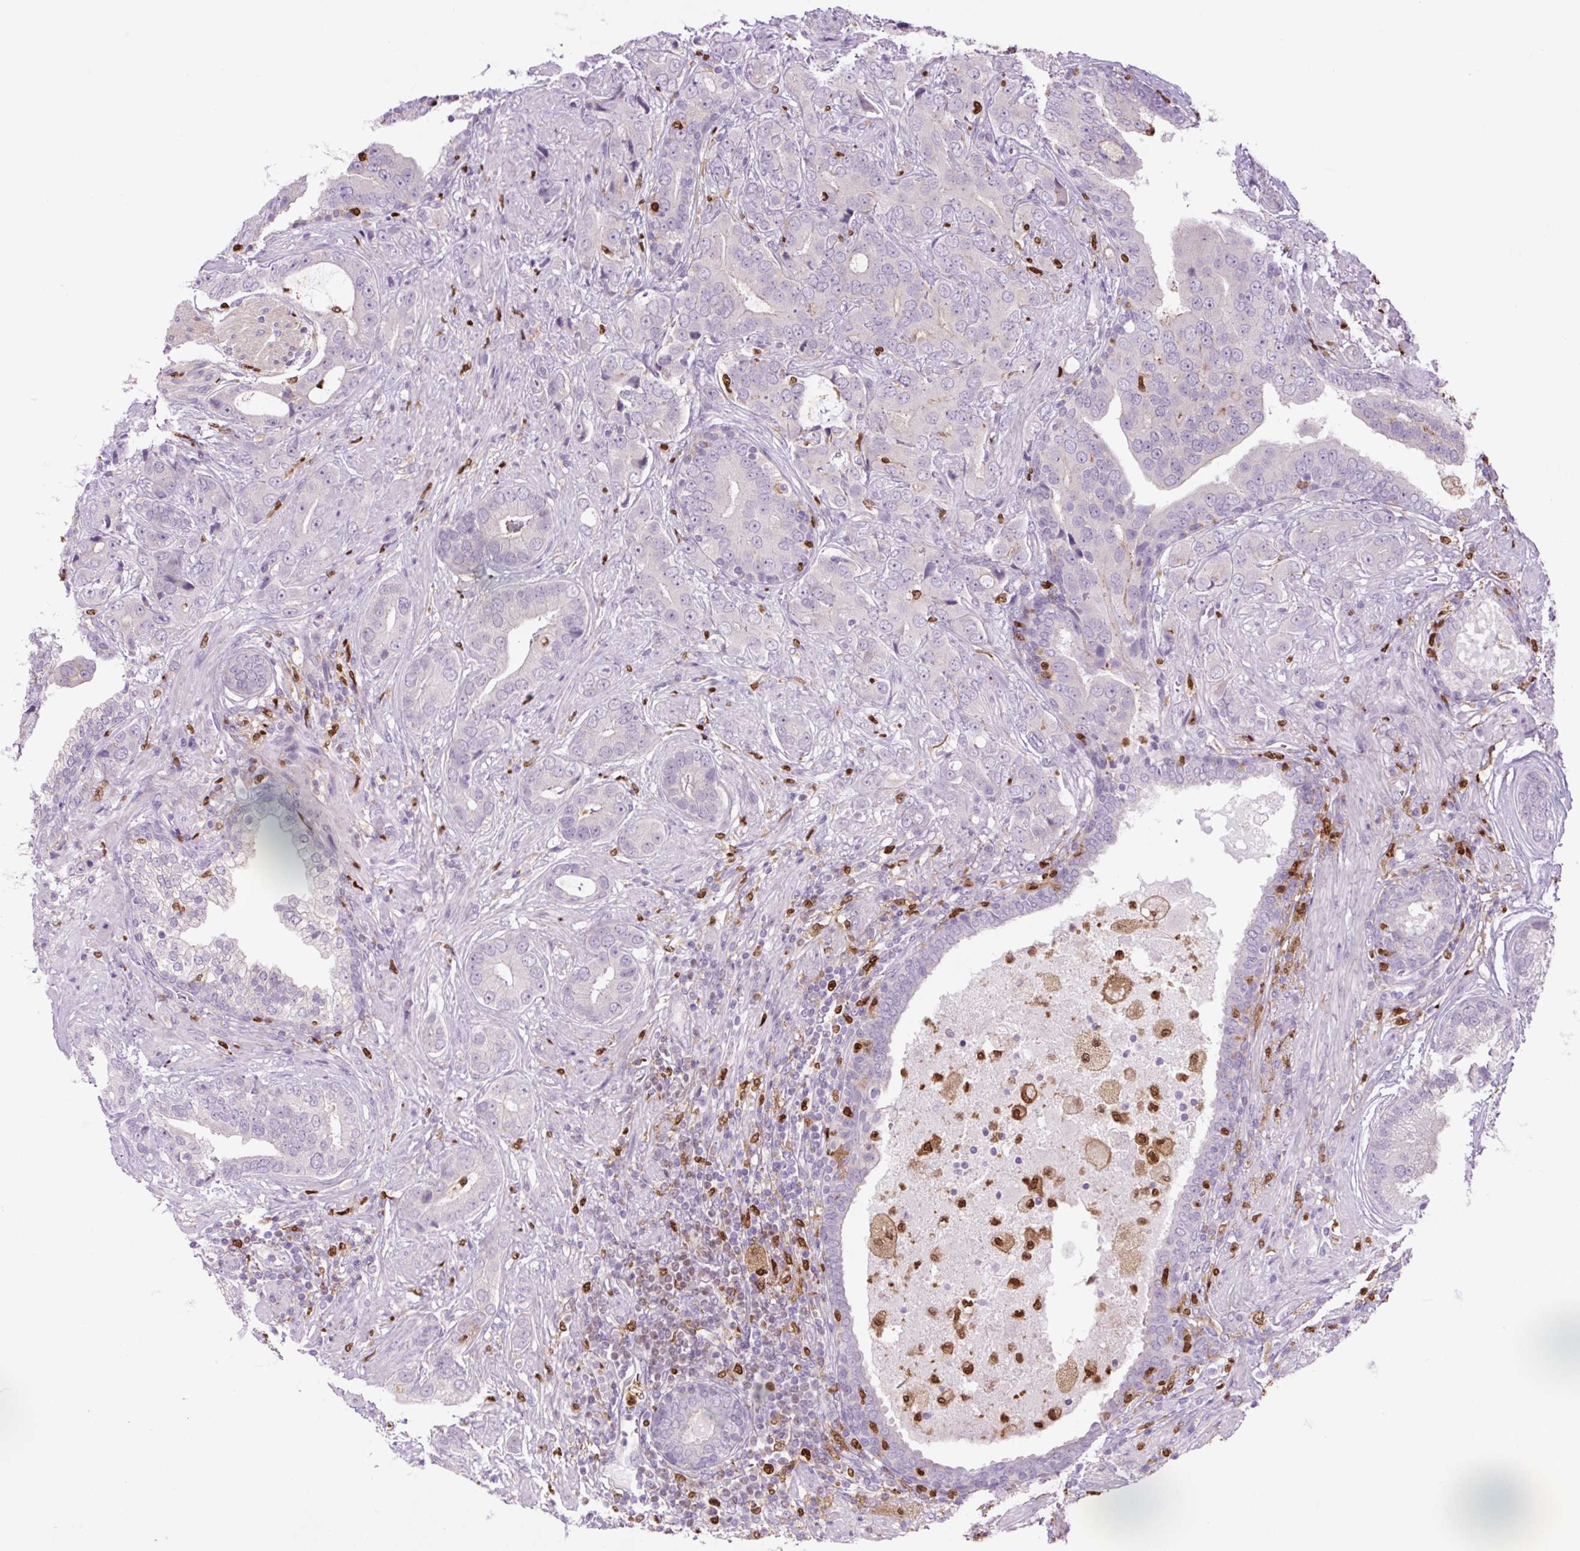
{"staining": {"intensity": "negative", "quantity": "none", "location": "none"}, "tissue": "prostate cancer", "cell_type": "Tumor cells", "image_type": "cancer", "snomed": [{"axis": "morphology", "description": "Adenocarcinoma, High grade"}, {"axis": "topography", "description": "Prostate"}], "caption": "Prostate adenocarcinoma (high-grade) stained for a protein using immunohistochemistry (IHC) displays no expression tumor cells.", "gene": "SPI1", "patient": {"sex": "male", "age": 55}}